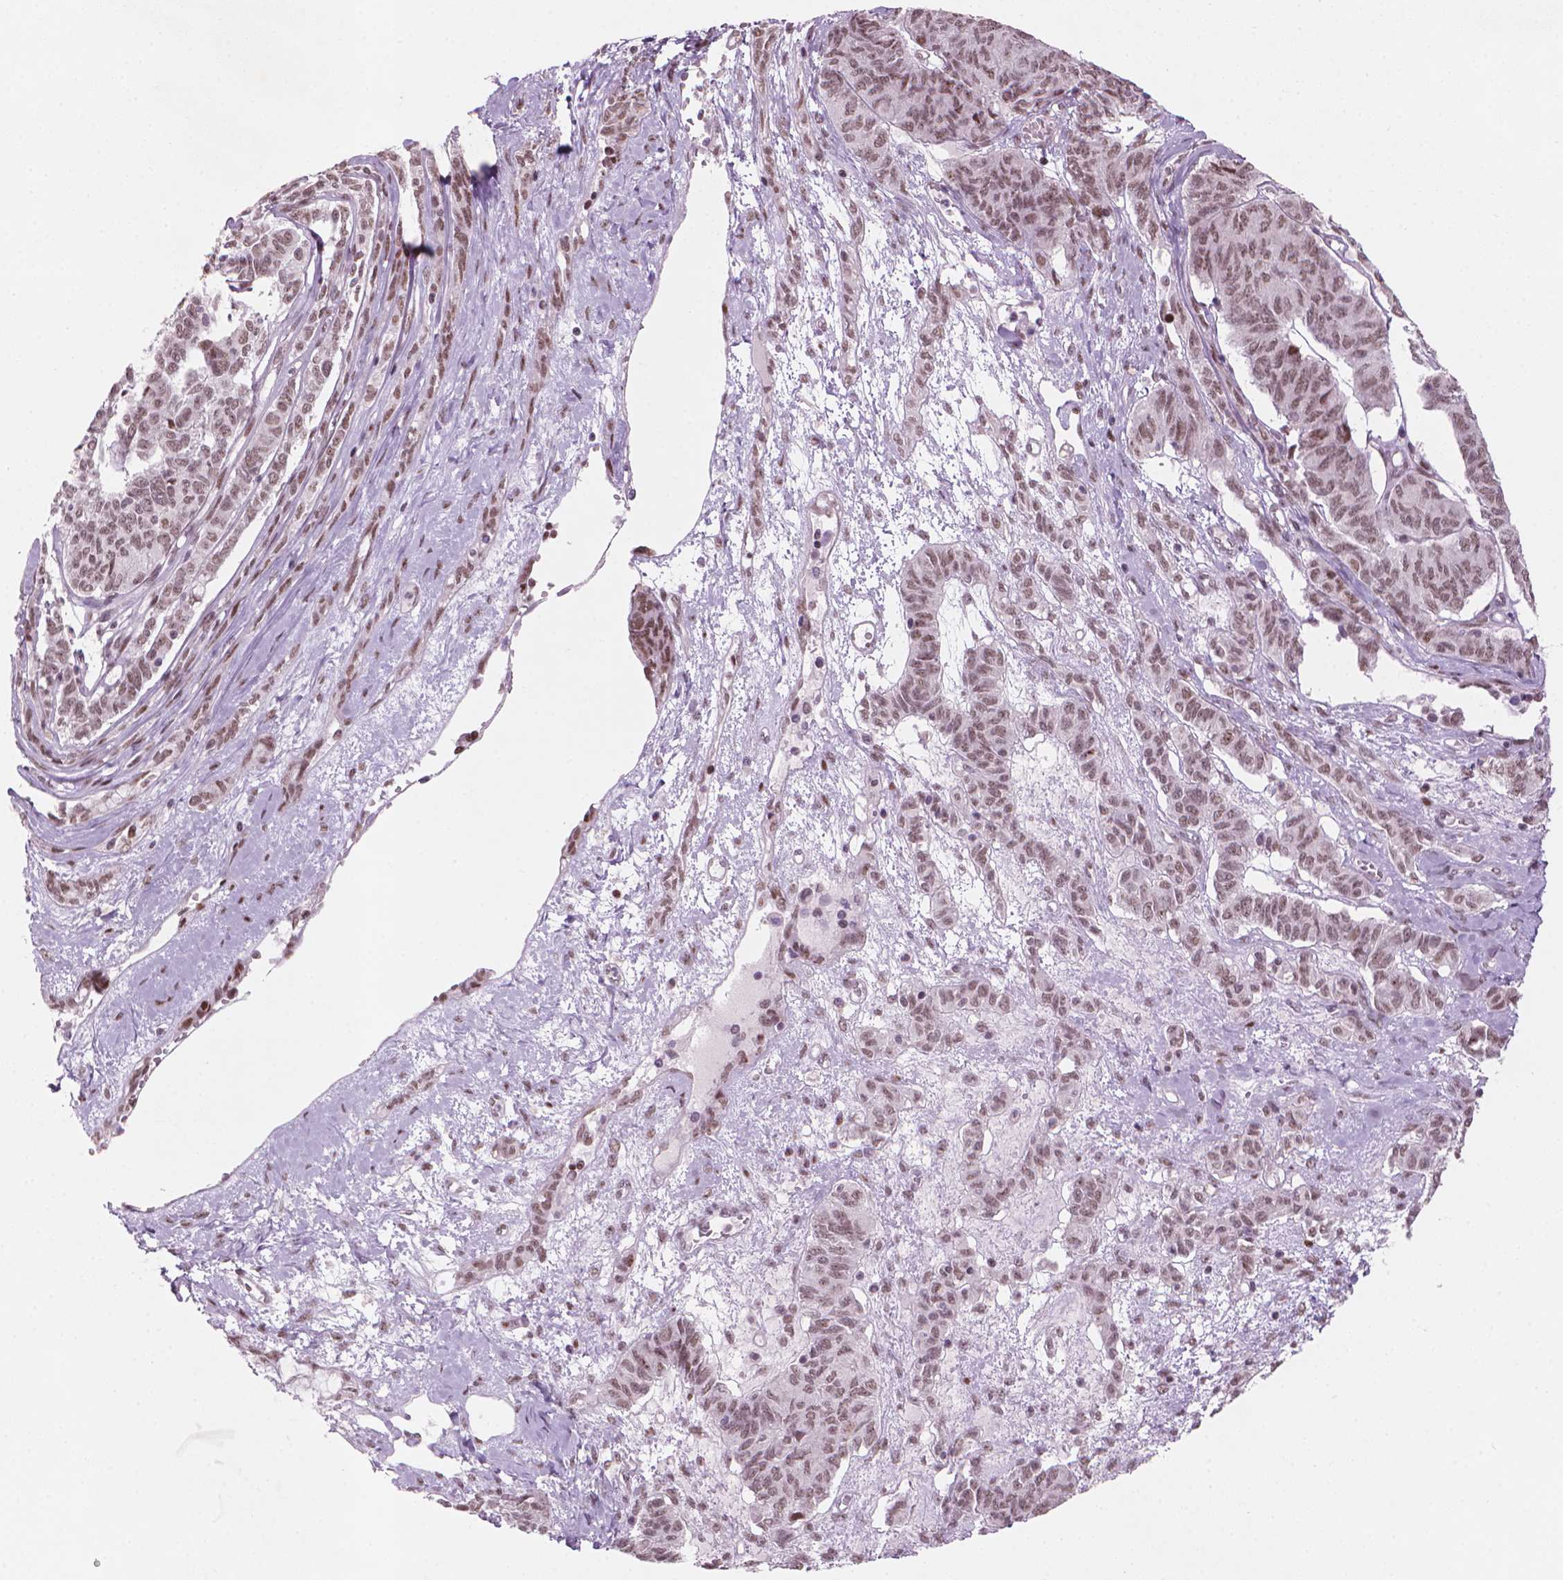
{"staining": {"intensity": "weak", "quantity": ">75%", "location": "nuclear"}, "tissue": "ovarian cancer", "cell_type": "Tumor cells", "image_type": "cancer", "snomed": [{"axis": "morphology", "description": "Carcinoma, endometroid"}, {"axis": "topography", "description": "Ovary"}], "caption": "Brown immunohistochemical staining in ovarian cancer (endometroid carcinoma) displays weak nuclear expression in approximately >75% of tumor cells.", "gene": "HES7", "patient": {"sex": "female", "age": 80}}